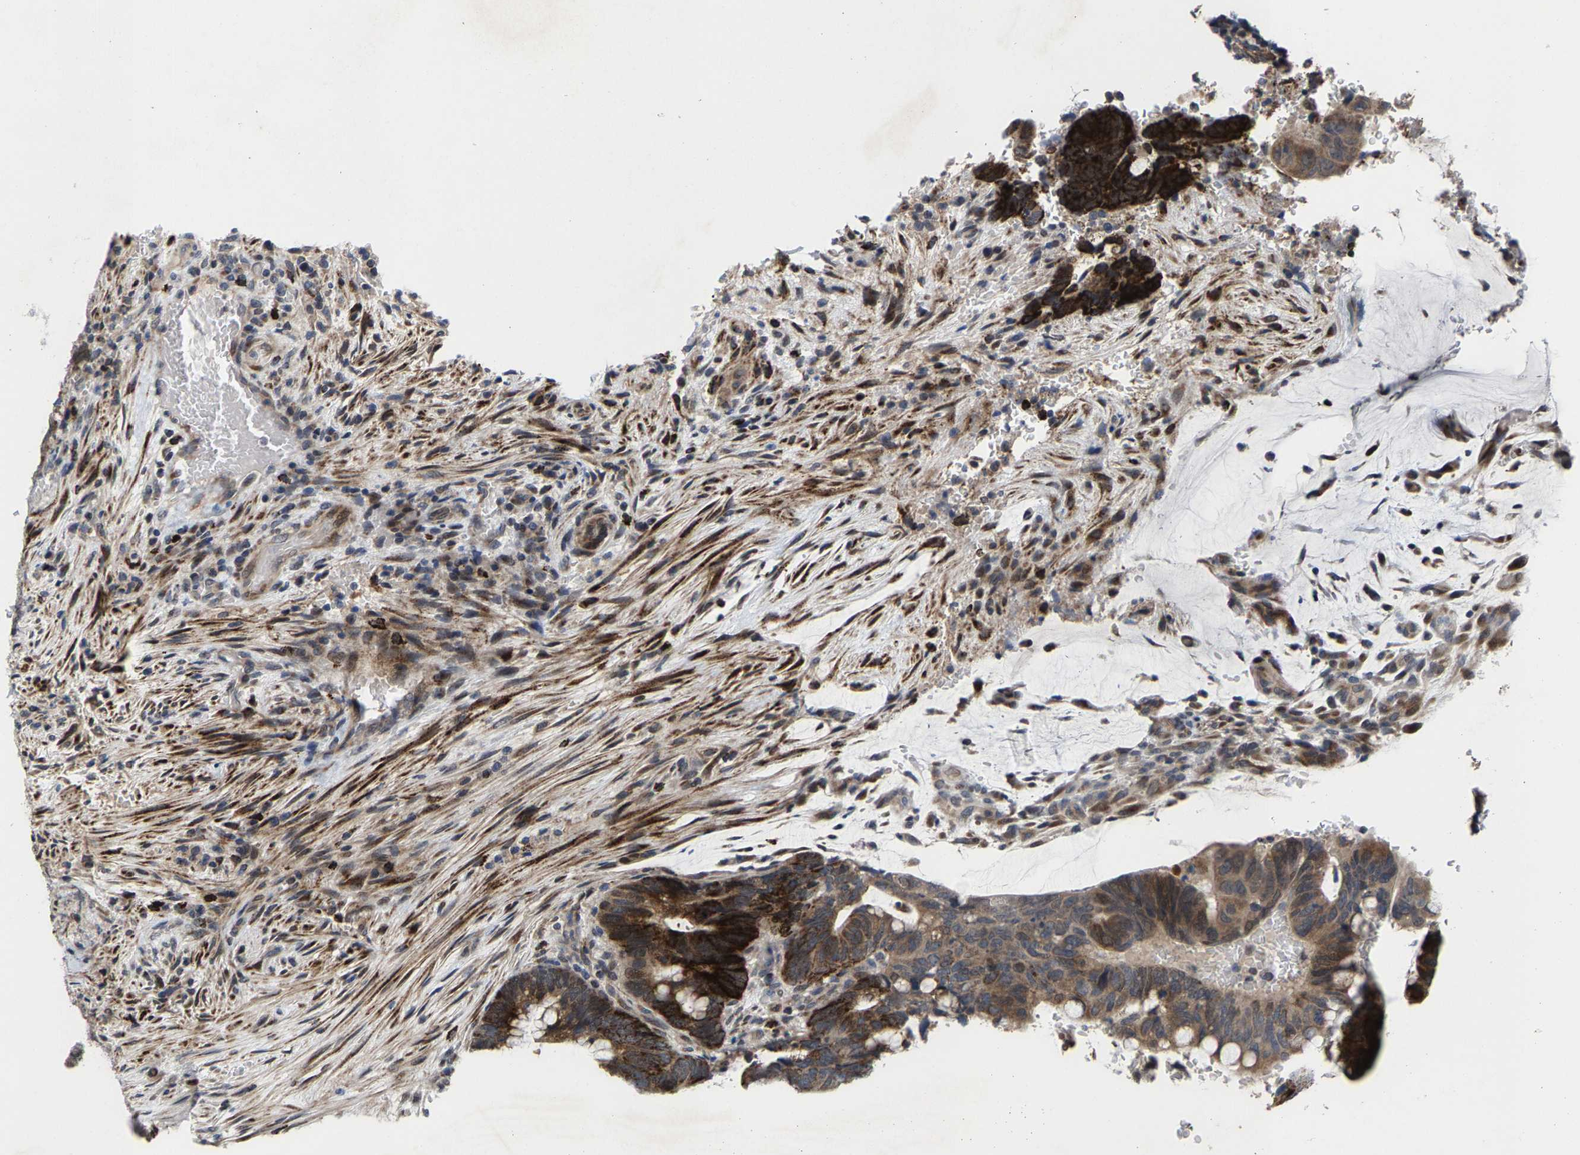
{"staining": {"intensity": "strong", "quantity": "25%-75%", "location": "cytoplasmic/membranous"}, "tissue": "colorectal cancer", "cell_type": "Tumor cells", "image_type": "cancer", "snomed": [{"axis": "morphology", "description": "Normal tissue, NOS"}, {"axis": "morphology", "description": "Adenocarcinoma, NOS"}, {"axis": "topography", "description": "Rectum"}, {"axis": "topography", "description": "Peripheral nerve tissue"}], "caption": "Colorectal cancer (adenocarcinoma) stained for a protein (brown) reveals strong cytoplasmic/membranous positive positivity in about 25%-75% of tumor cells.", "gene": "TDRKH", "patient": {"sex": "male", "age": 92}}